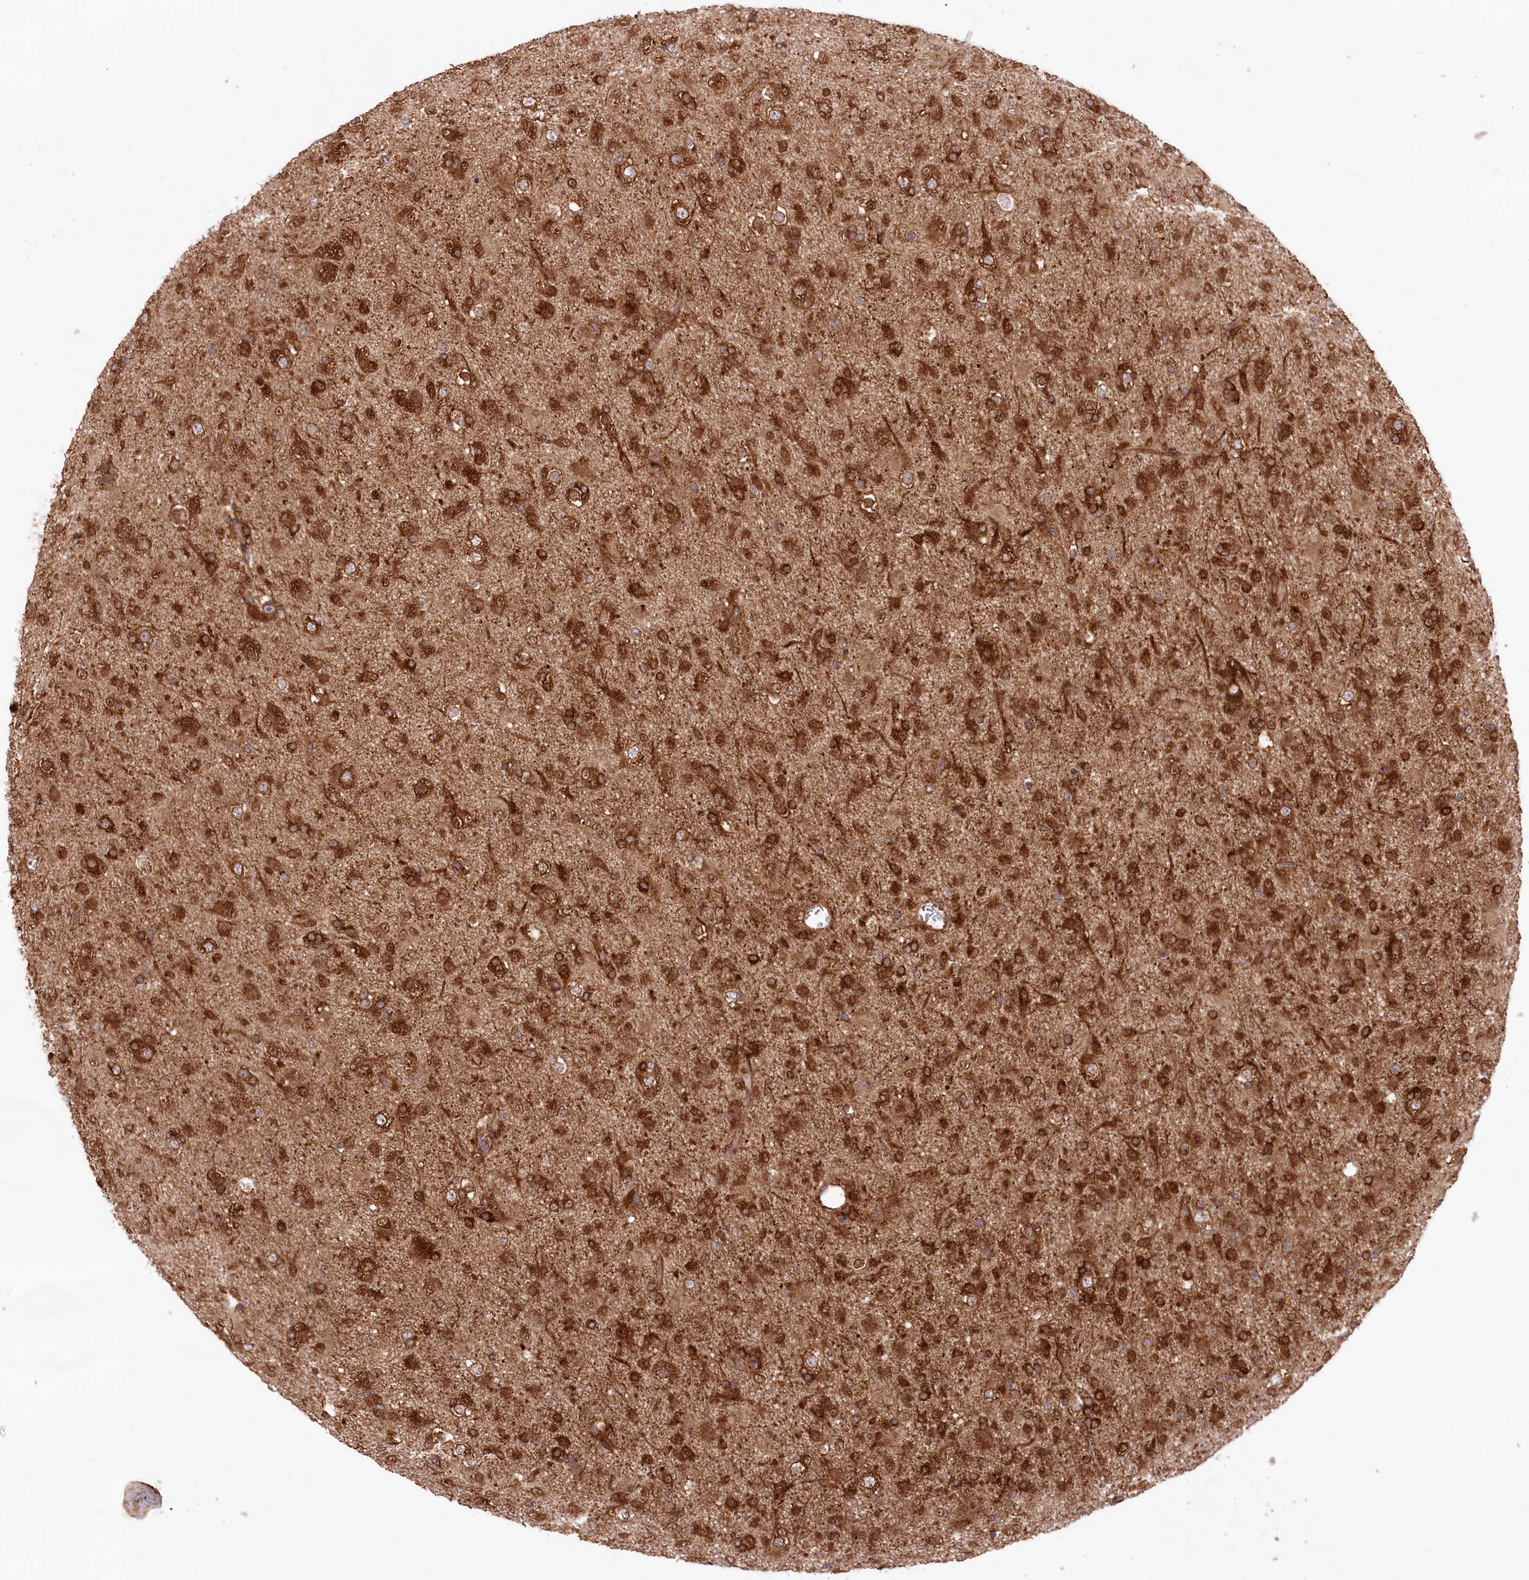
{"staining": {"intensity": "strong", "quantity": ">75%", "location": "cytoplasmic/membranous"}, "tissue": "glioma", "cell_type": "Tumor cells", "image_type": "cancer", "snomed": [{"axis": "morphology", "description": "Glioma, malignant, Low grade"}, {"axis": "topography", "description": "Brain"}], "caption": "Glioma stained with a brown dye shows strong cytoplasmic/membranous positive expression in about >75% of tumor cells.", "gene": "CCDC91", "patient": {"sex": "male", "age": 65}}